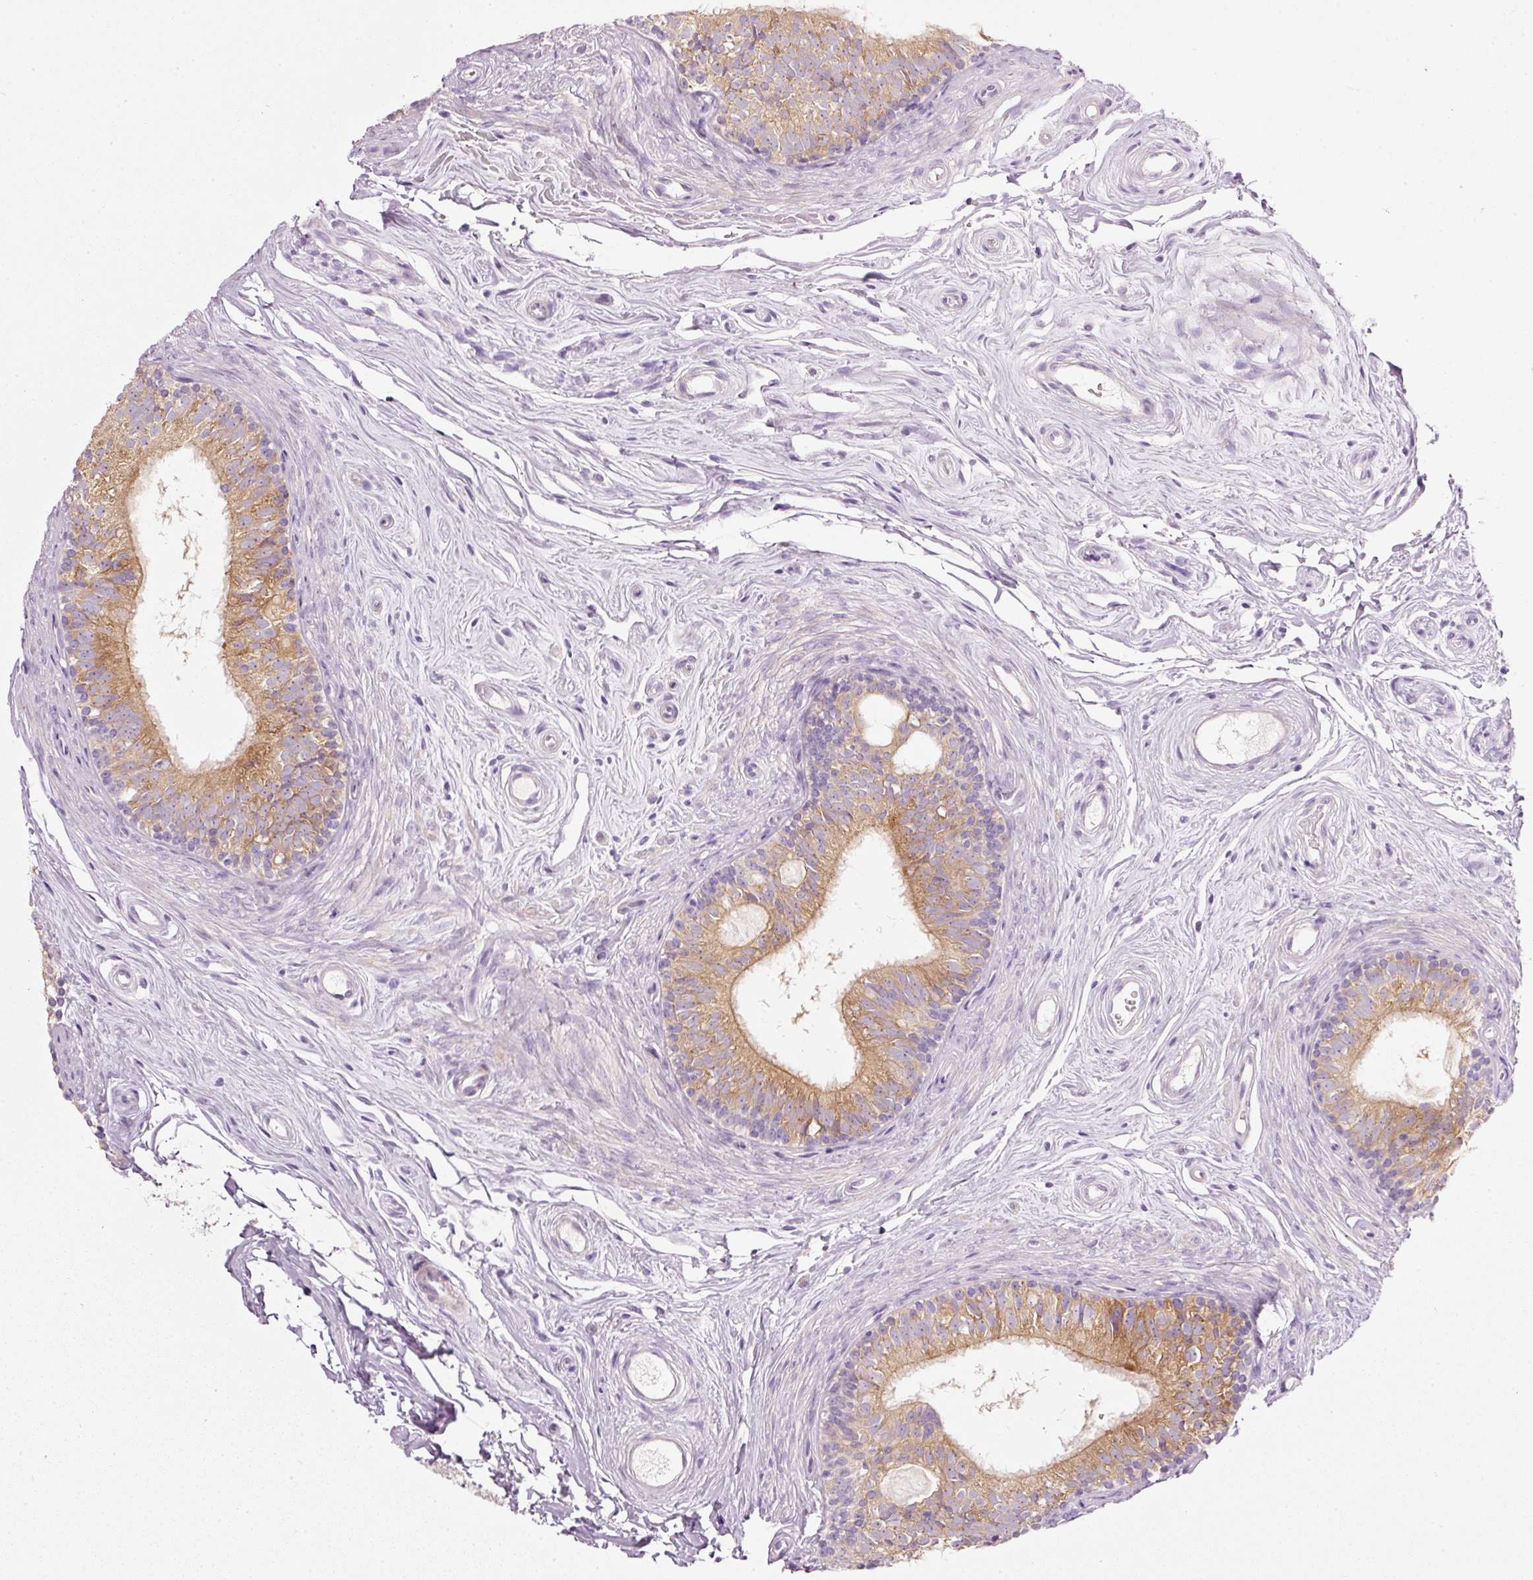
{"staining": {"intensity": "strong", "quantity": ">75%", "location": "cytoplasmic/membranous"}, "tissue": "epididymis", "cell_type": "Glandular cells", "image_type": "normal", "snomed": [{"axis": "morphology", "description": "Normal tissue, NOS"}, {"axis": "topography", "description": "Epididymis"}], "caption": "IHC micrograph of normal epididymis: epididymis stained using immunohistochemistry (IHC) reveals high levels of strong protein expression localized specifically in the cytoplasmic/membranous of glandular cells, appearing as a cytoplasmic/membranous brown color.", "gene": "PDXDC1", "patient": {"sex": "male", "age": 45}}